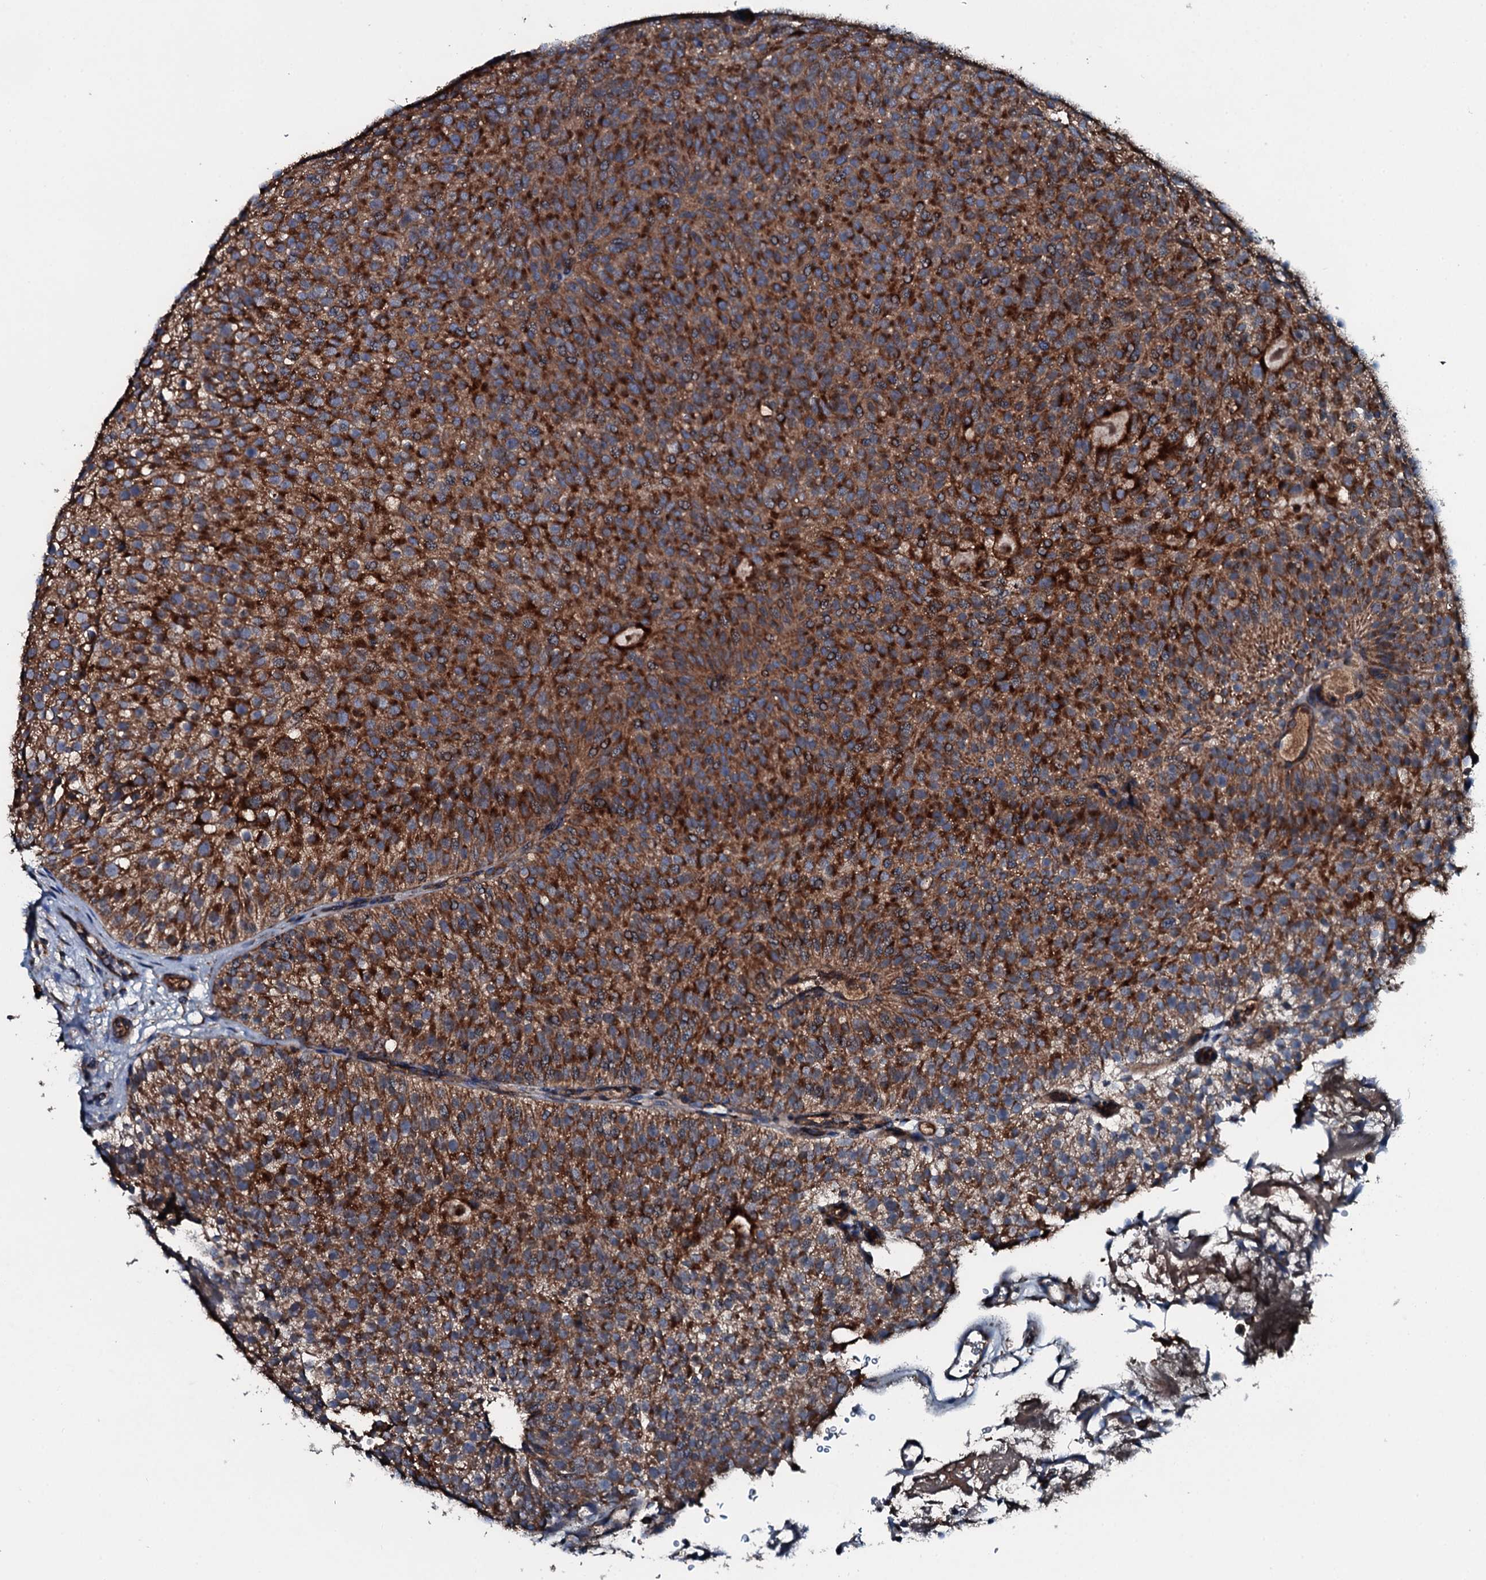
{"staining": {"intensity": "strong", "quantity": ">75%", "location": "cytoplasmic/membranous"}, "tissue": "urothelial cancer", "cell_type": "Tumor cells", "image_type": "cancer", "snomed": [{"axis": "morphology", "description": "Urothelial carcinoma, Low grade"}, {"axis": "topography", "description": "Urinary bladder"}], "caption": "The micrograph displays staining of urothelial cancer, revealing strong cytoplasmic/membranous protein positivity (brown color) within tumor cells.", "gene": "ACSS3", "patient": {"sex": "male", "age": 78}}